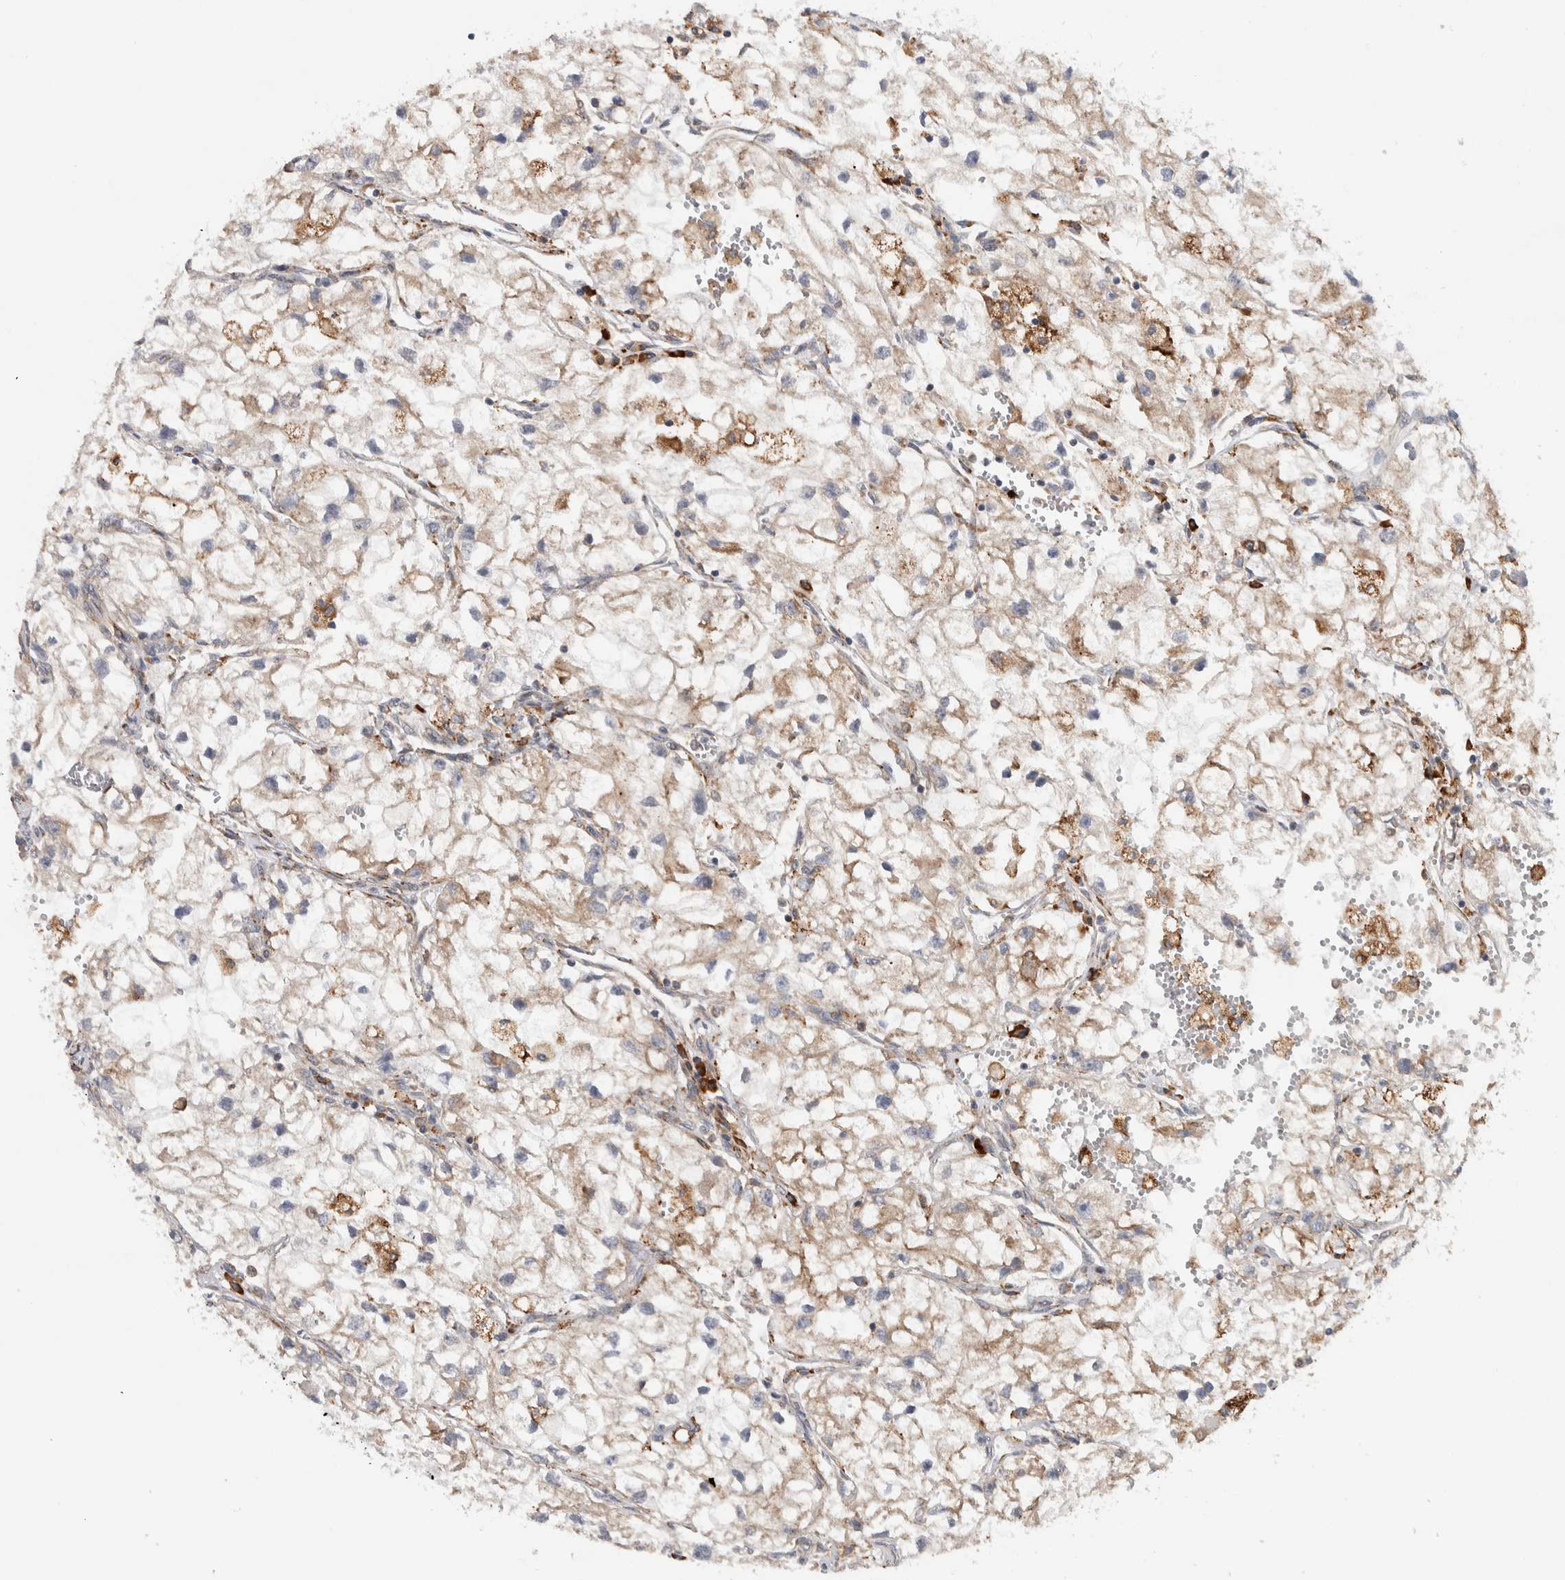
{"staining": {"intensity": "weak", "quantity": ">75%", "location": "cytoplasmic/membranous"}, "tissue": "renal cancer", "cell_type": "Tumor cells", "image_type": "cancer", "snomed": [{"axis": "morphology", "description": "Adenocarcinoma, NOS"}, {"axis": "topography", "description": "Kidney"}], "caption": "A brown stain labels weak cytoplasmic/membranous expression of a protein in renal cancer tumor cells.", "gene": "ADPRM", "patient": {"sex": "female", "age": 70}}